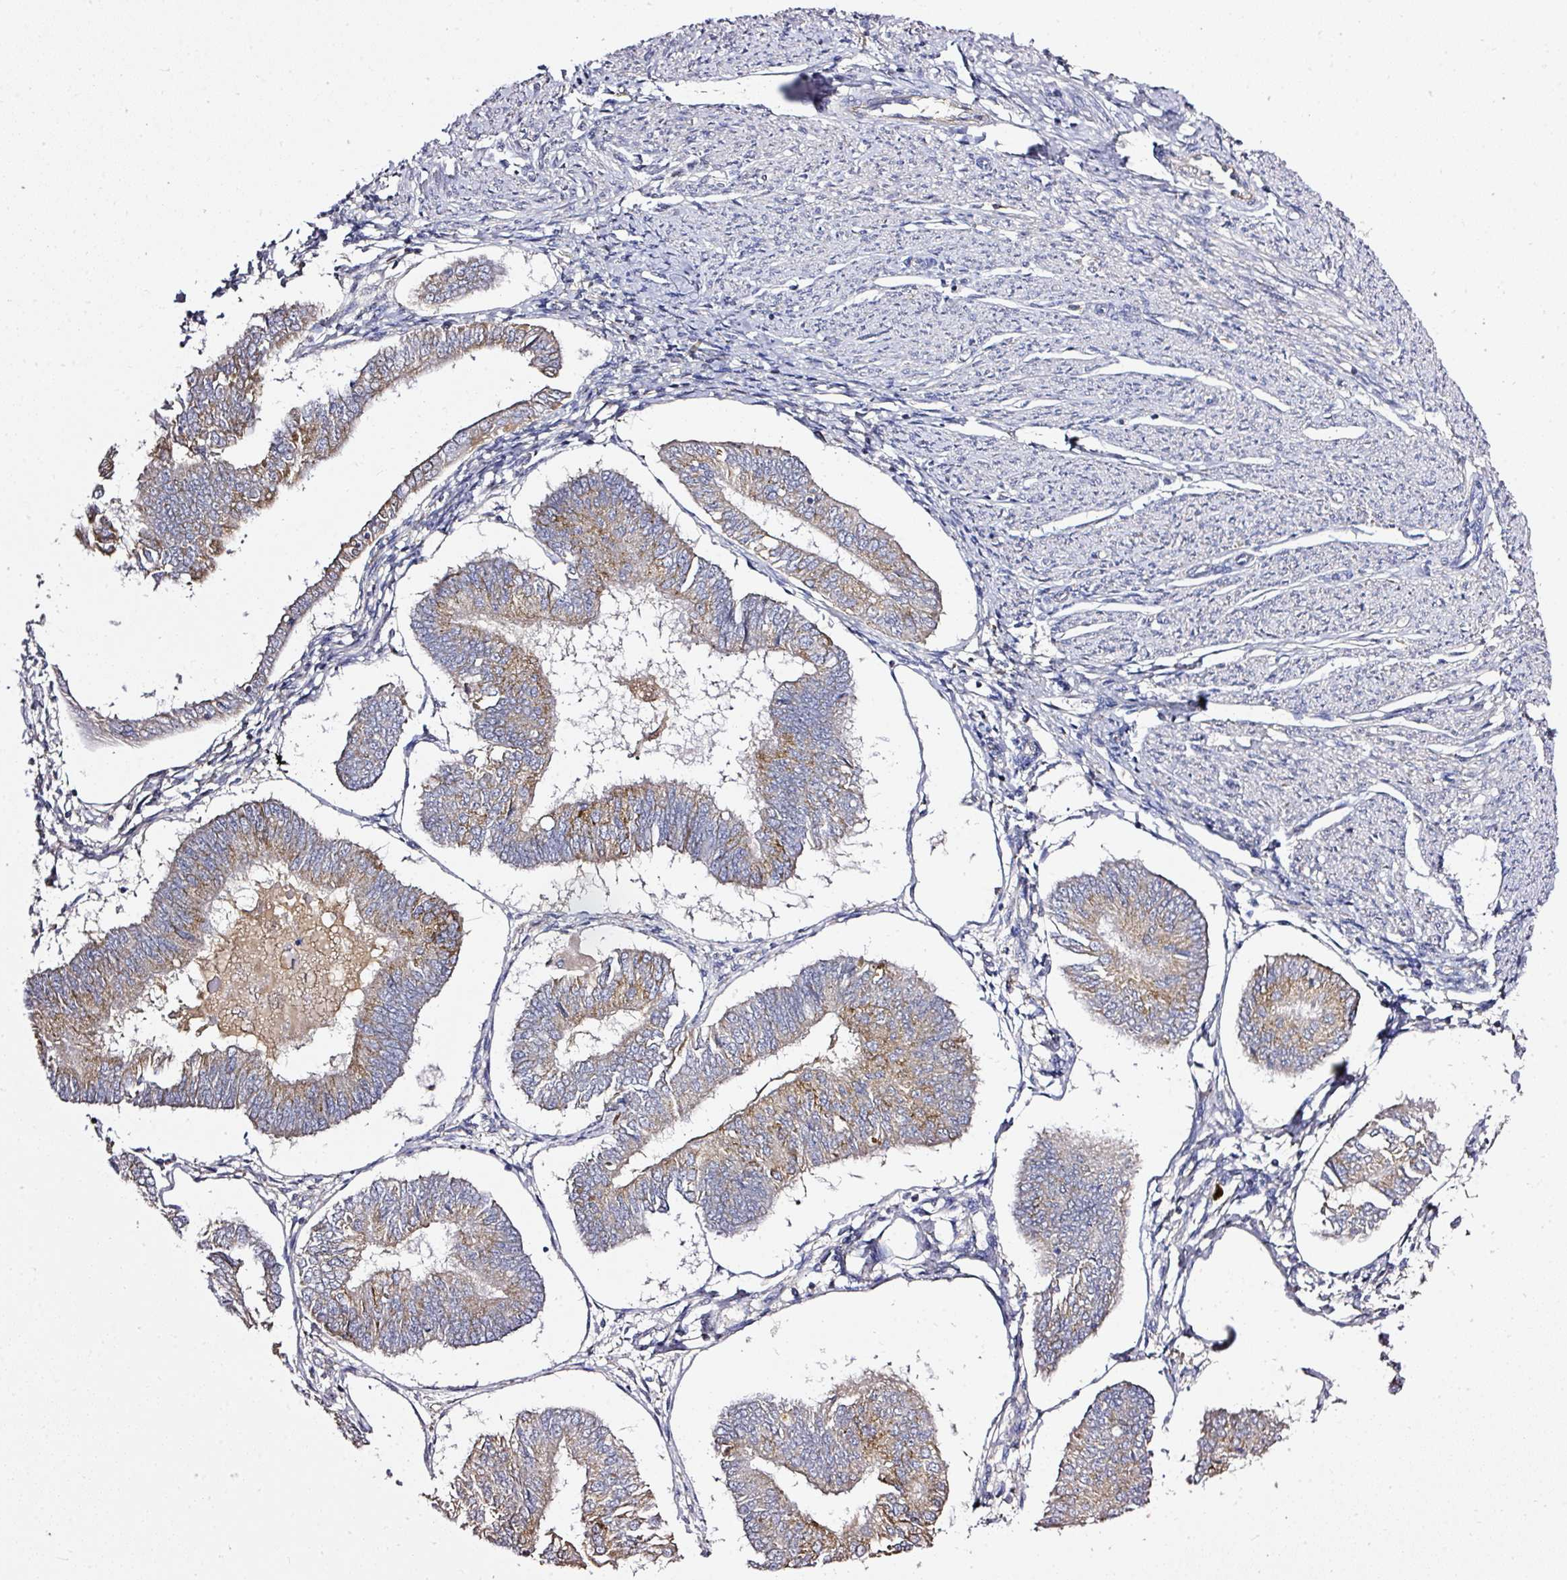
{"staining": {"intensity": "moderate", "quantity": "25%-75%", "location": "cytoplasmic/membranous"}, "tissue": "endometrial cancer", "cell_type": "Tumor cells", "image_type": "cancer", "snomed": [{"axis": "morphology", "description": "Adenocarcinoma, NOS"}, {"axis": "topography", "description": "Endometrium"}], "caption": "Endometrial cancer stained with a protein marker displays moderate staining in tumor cells.", "gene": "CAB39L", "patient": {"sex": "female", "age": 58}}